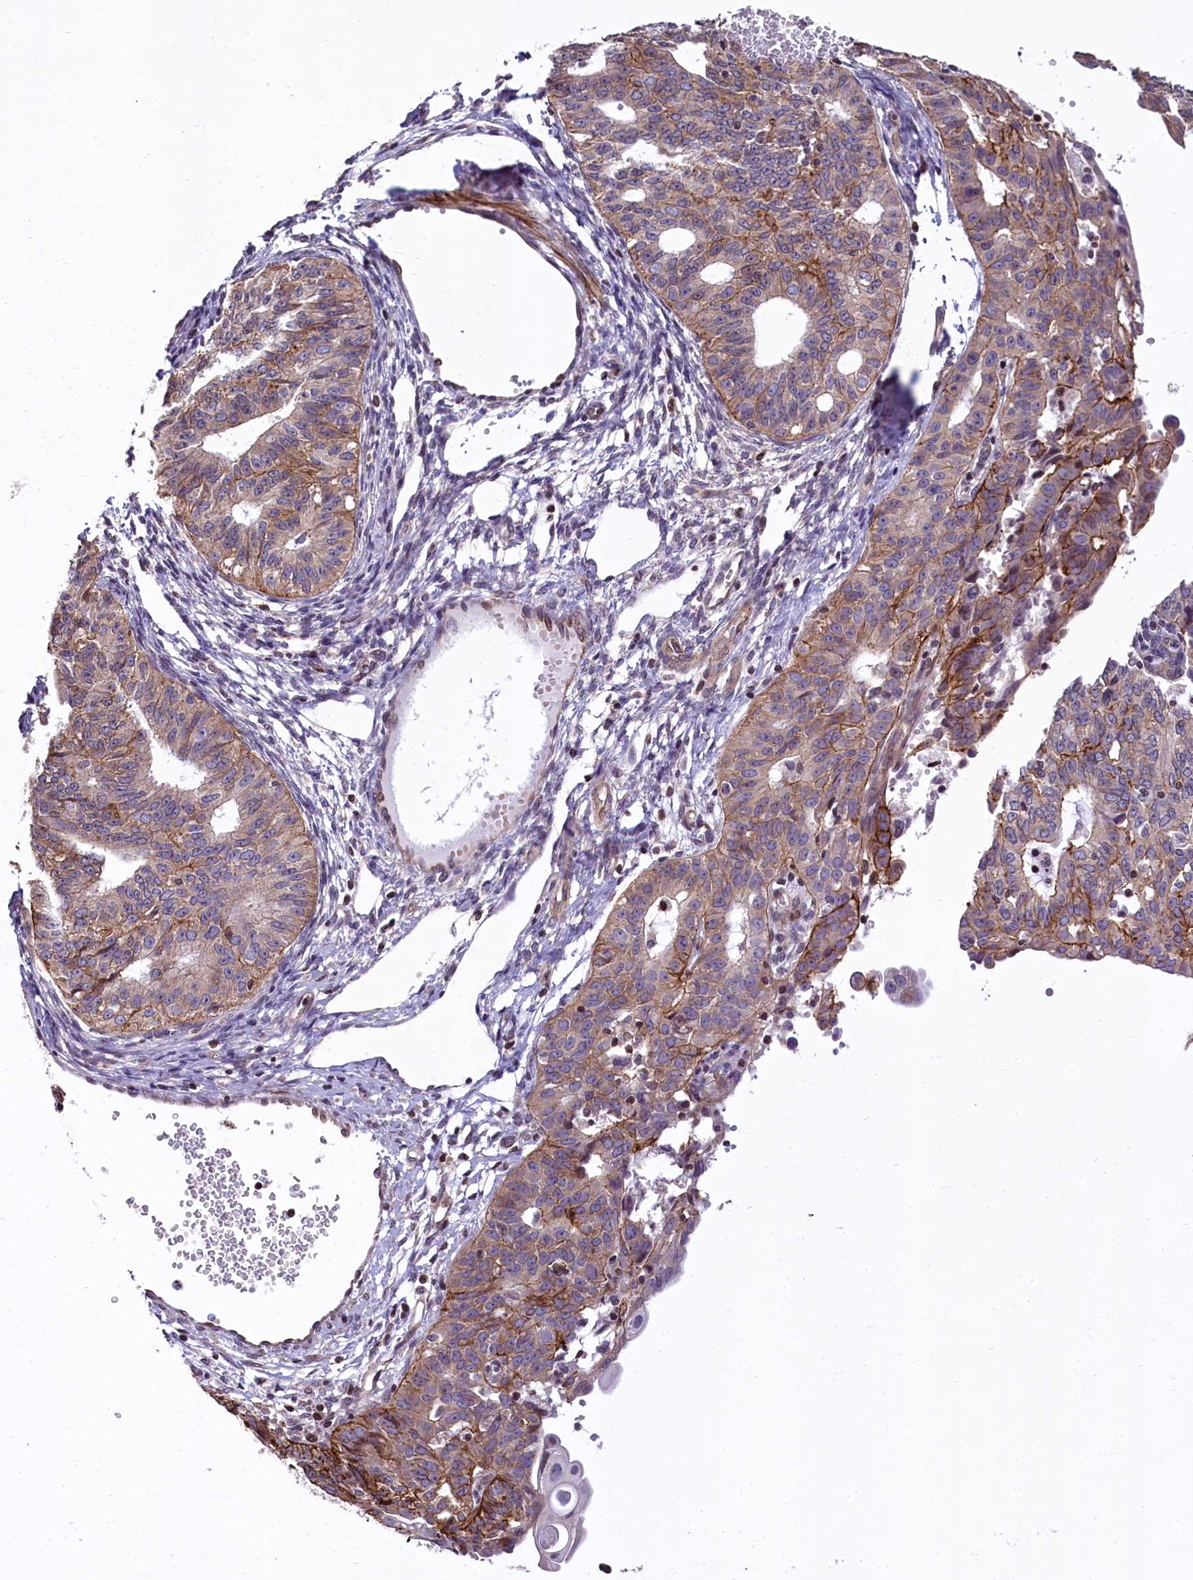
{"staining": {"intensity": "moderate", "quantity": ">75%", "location": "cytoplasmic/membranous"}, "tissue": "endometrial cancer", "cell_type": "Tumor cells", "image_type": "cancer", "snomed": [{"axis": "morphology", "description": "Adenocarcinoma, NOS"}, {"axis": "topography", "description": "Endometrium"}], "caption": "This is an image of immunohistochemistry (IHC) staining of endometrial cancer (adenocarcinoma), which shows moderate positivity in the cytoplasmic/membranous of tumor cells.", "gene": "ZNF2", "patient": {"sex": "female", "age": 32}}